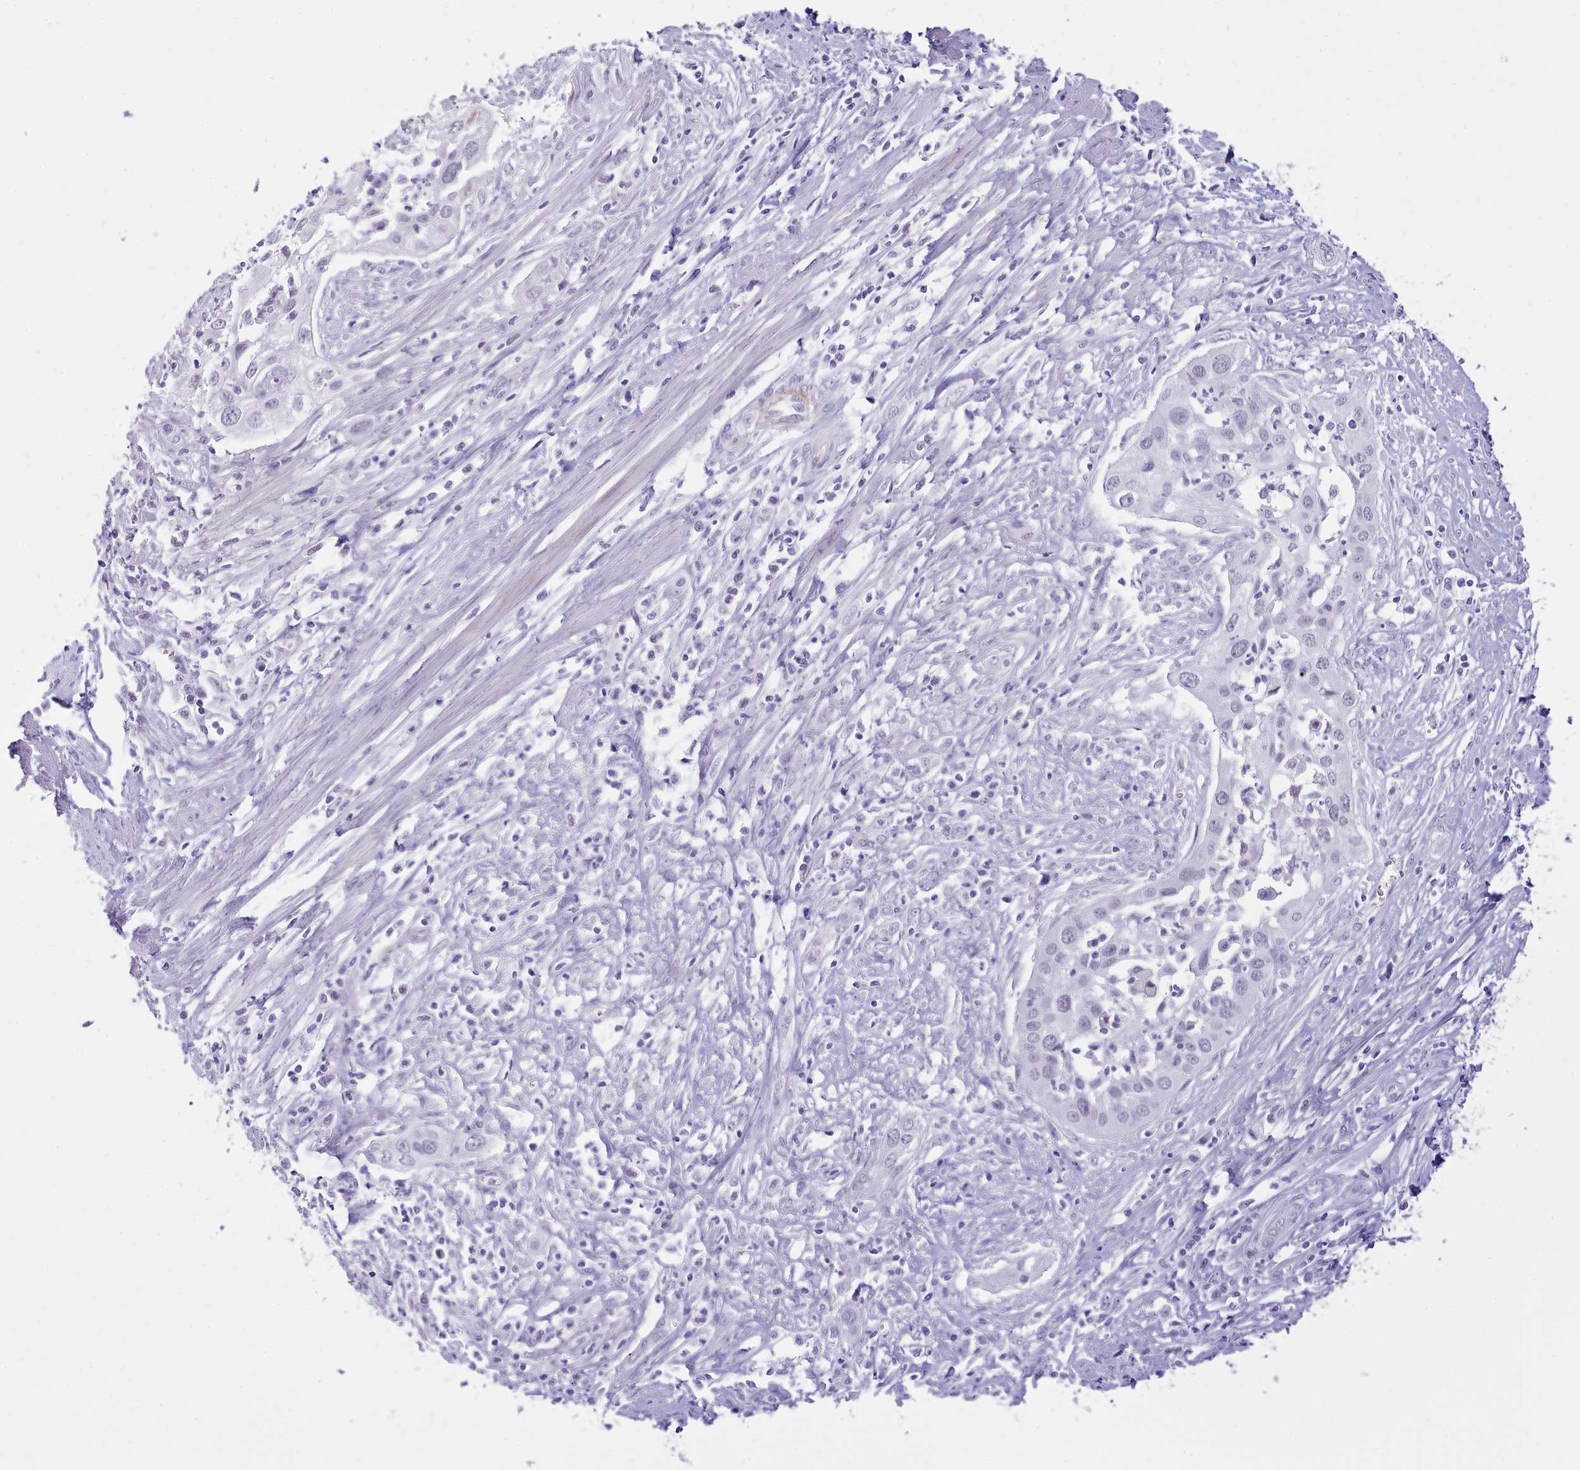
{"staining": {"intensity": "negative", "quantity": "none", "location": "none"}, "tissue": "cervical cancer", "cell_type": "Tumor cells", "image_type": "cancer", "snomed": [{"axis": "morphology", "description": "Squamous cell carcinoma, NOS"}, {"axis": "topography", "description": "Cervix"}], "caption": "The image shows no staining of tumor cells in cervical cancer (squamous cell carcinoma).", "gene": "LRRC37A", "patient": {"sex": "female", "age": 34}}